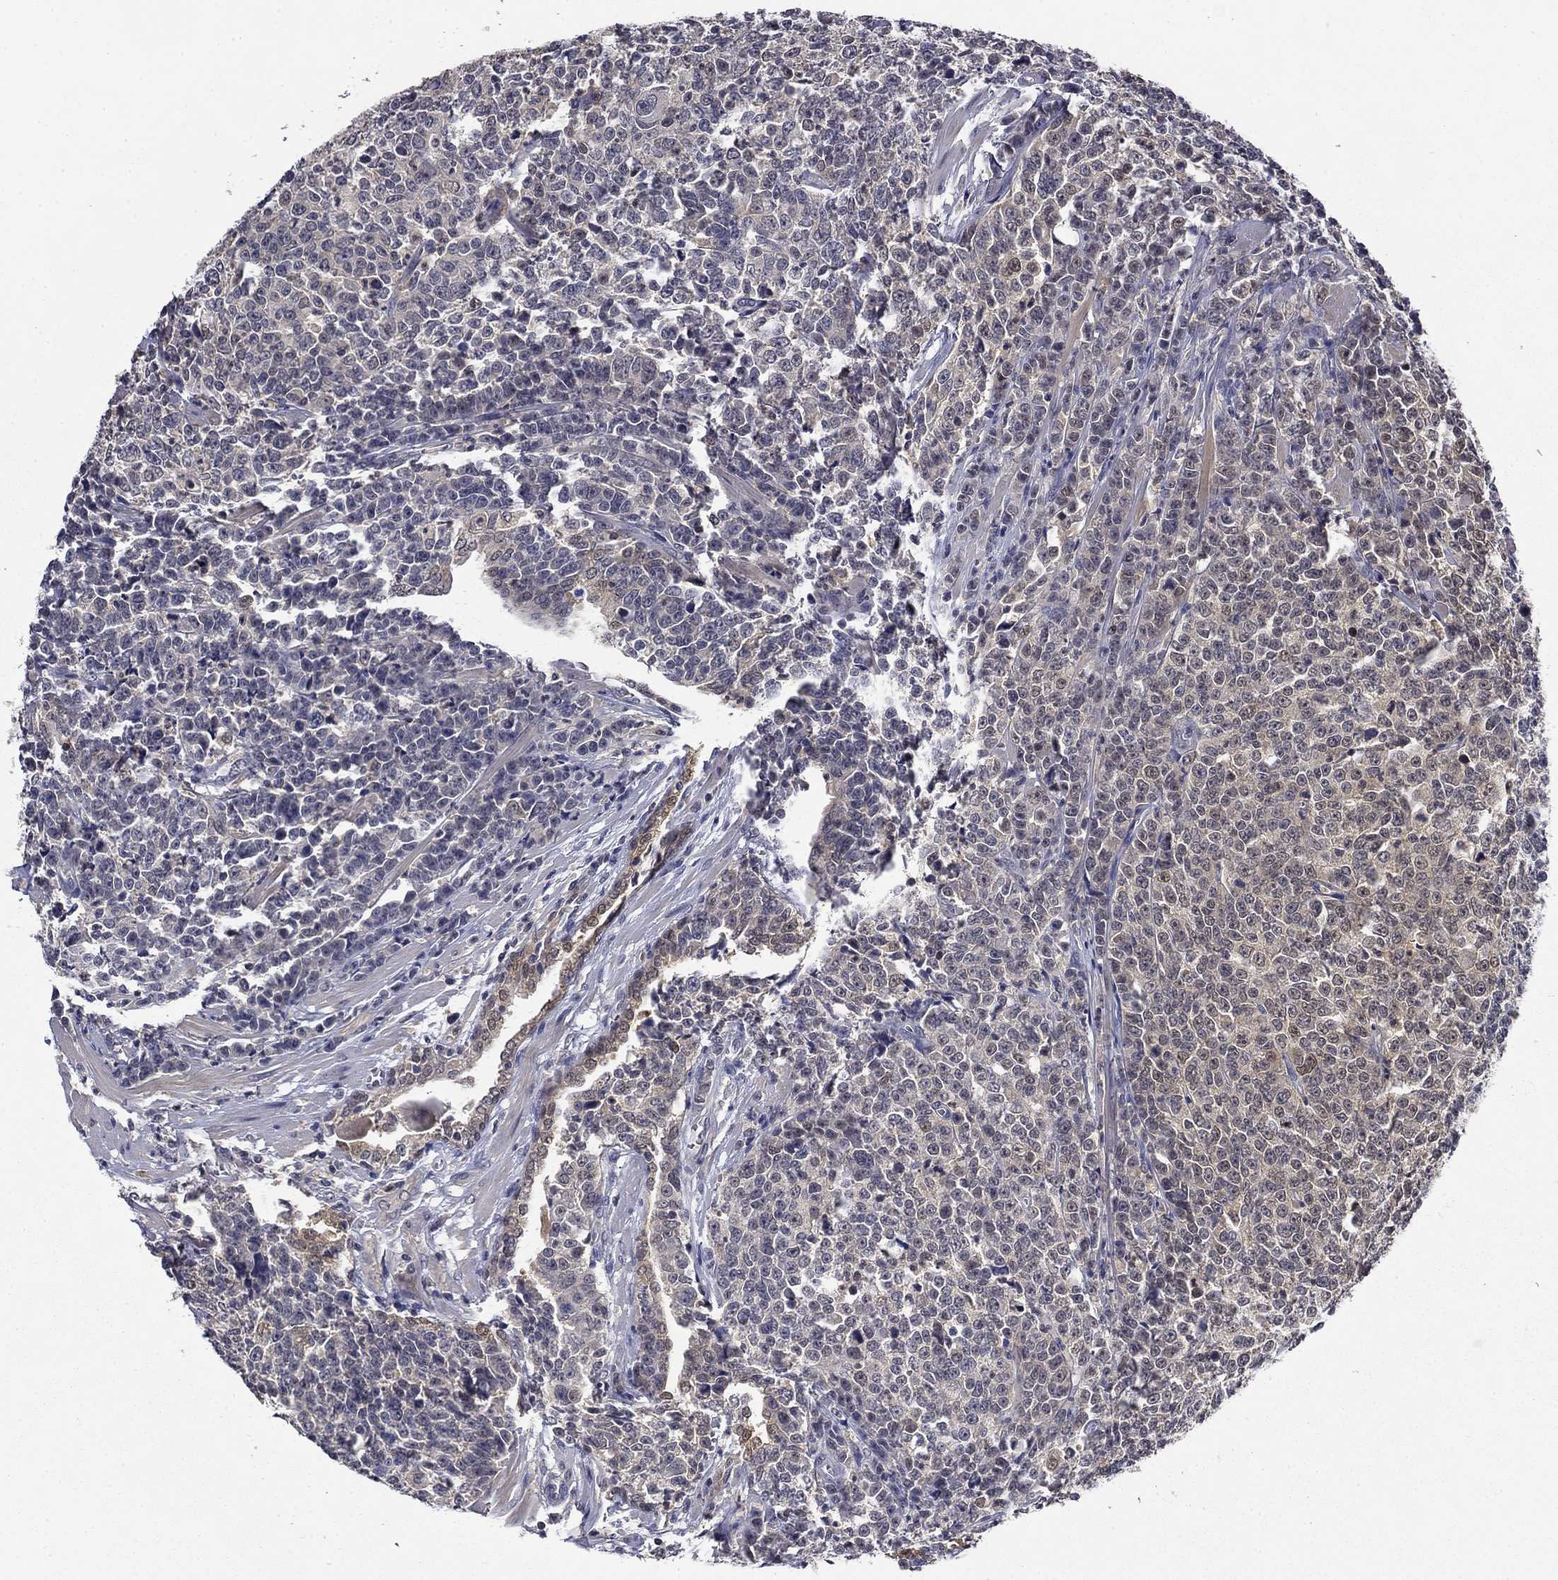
{"staining": {"intensity": "negative", "quantity": "none", "location": "none"}, "tissue": "prostate cancer", "cell_type": "Tumor cells", "image_type": "cancer", "snomed": [{"axis": "morphology", "description": "Adenocarcinoma, NOS"}, {"axis": "topography", "description": "Prostate"}], "caption": "DAB immunohistochemical staining of prostate adenocarcinoma displays no significant staining in tumor cells.", "gene": "DDTL", "patient": {"sex": "male", "age": 67}}